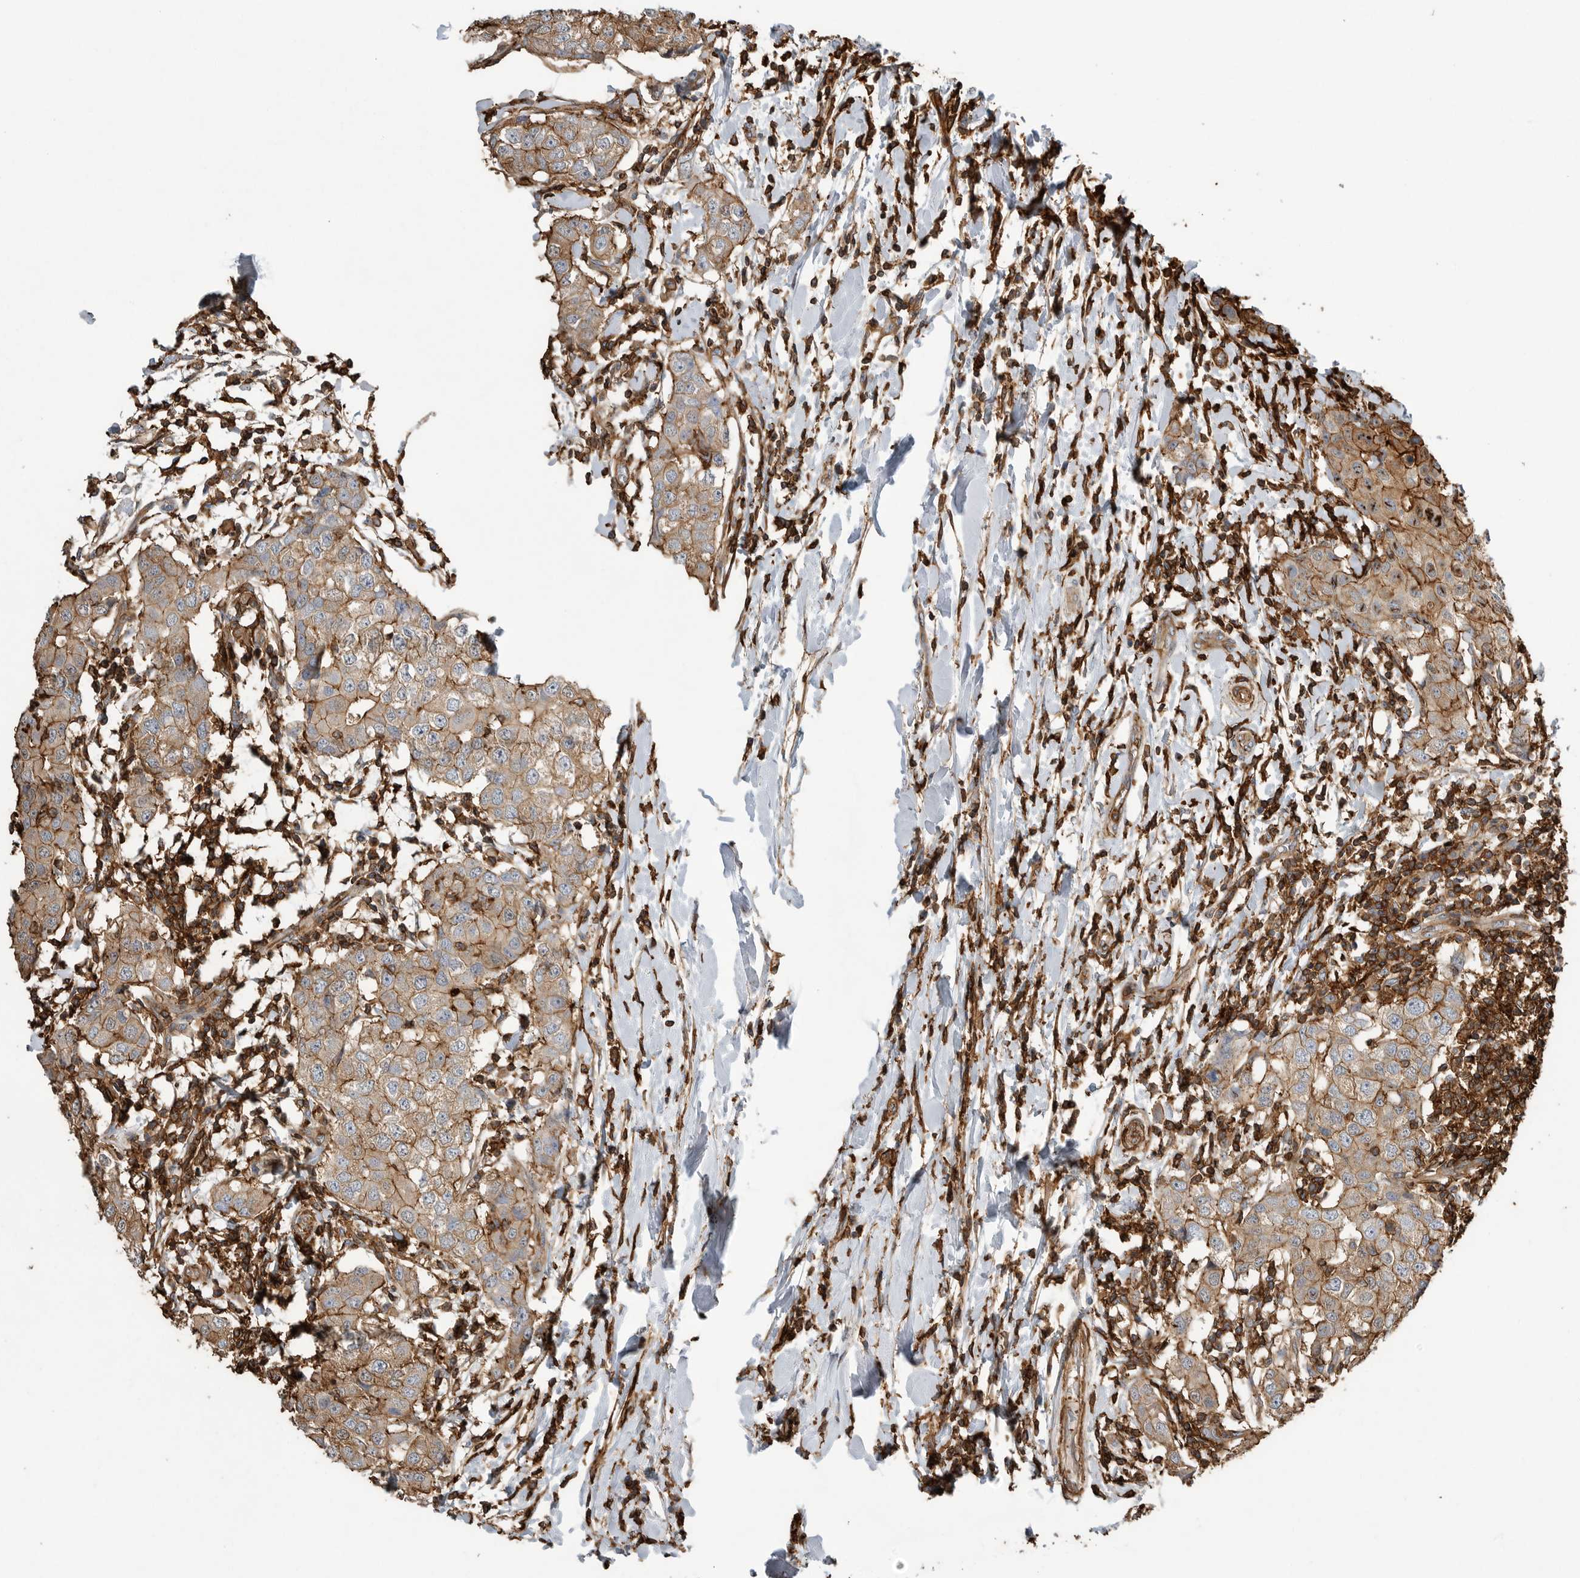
{"staining": {"intensity": "moderate", "quantity": ">75%", "location": "cytoplasmic/membranous"}, "tissue": "breast cancer", "cell_type": "Tumor cells", "image_type": "cancer", "snomed": [{"axis": "morphology", "description": "Duct carcinoma"}, {"axis": "topography", "description": "Breast"}], "caption": "Protein expression analysis of intraductal carcinoma (breast) exhibits moderate cytoplasmic/membranous staining in approximately >75% of tumor cells. Nuclei are stained in blue.", "gene": "GPER1", "patient": {"sex": "female", "age": 27}}